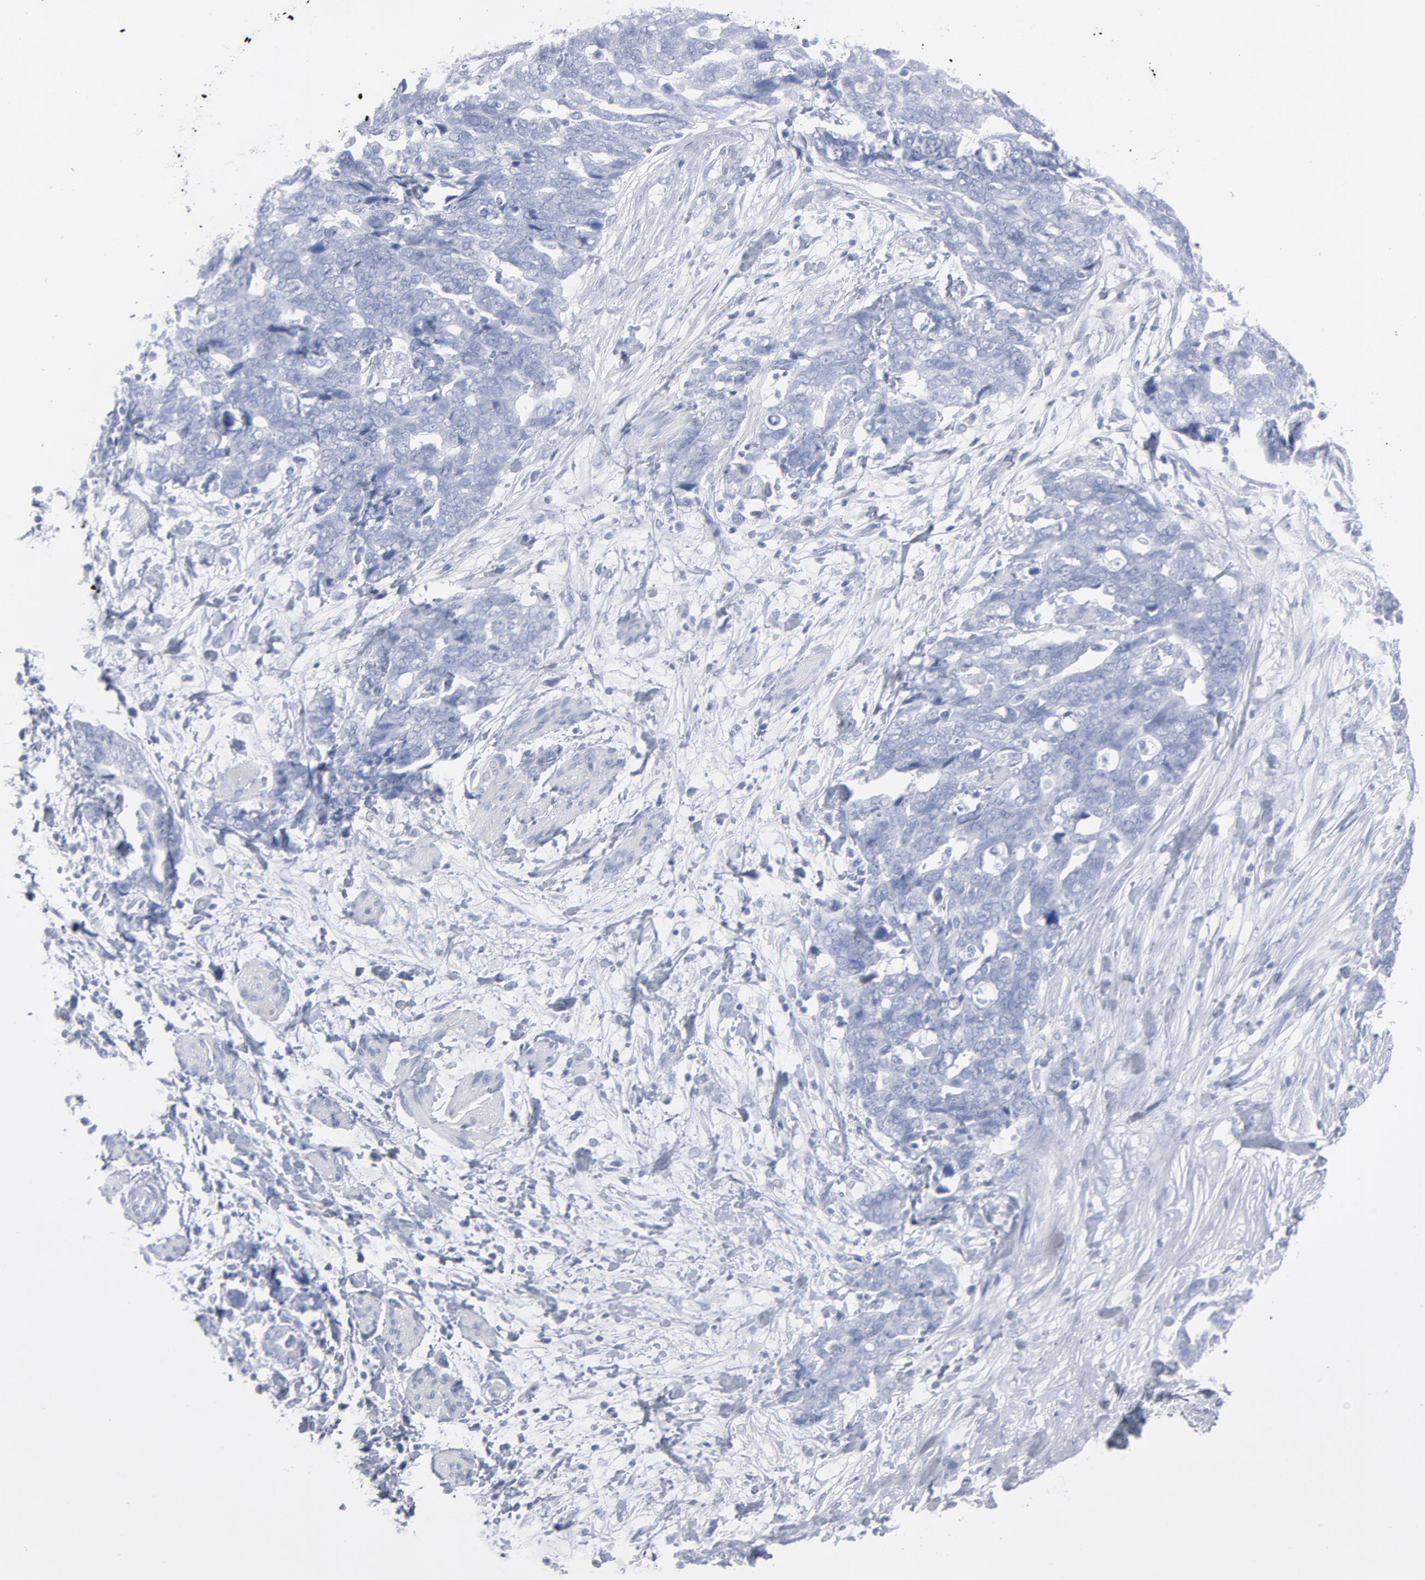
{"staining": {"intensity": "negative", "quantity": "none", "location": "none"}, "tissue": "ovarian cancer", "cell_type": "Tumor cells", "image_type": "cancer", "snomed": [{"axis": "morphology", "description": "Normal tissue, NOS"}, {"axis": "morphology", "description": "Cystadenocarcinoma, serous, NOS"}, {"axis": "topography", "description": "Fallopian tube"}, {"axis": "topography", "description": "Ovary"}], "caption": "Immunohistochemical staining of human ovarian cancer demonstrates no significant positivity in tumor cells.", "gene": "P2RY8", "patient": {"sex": "female", "age": 56}}